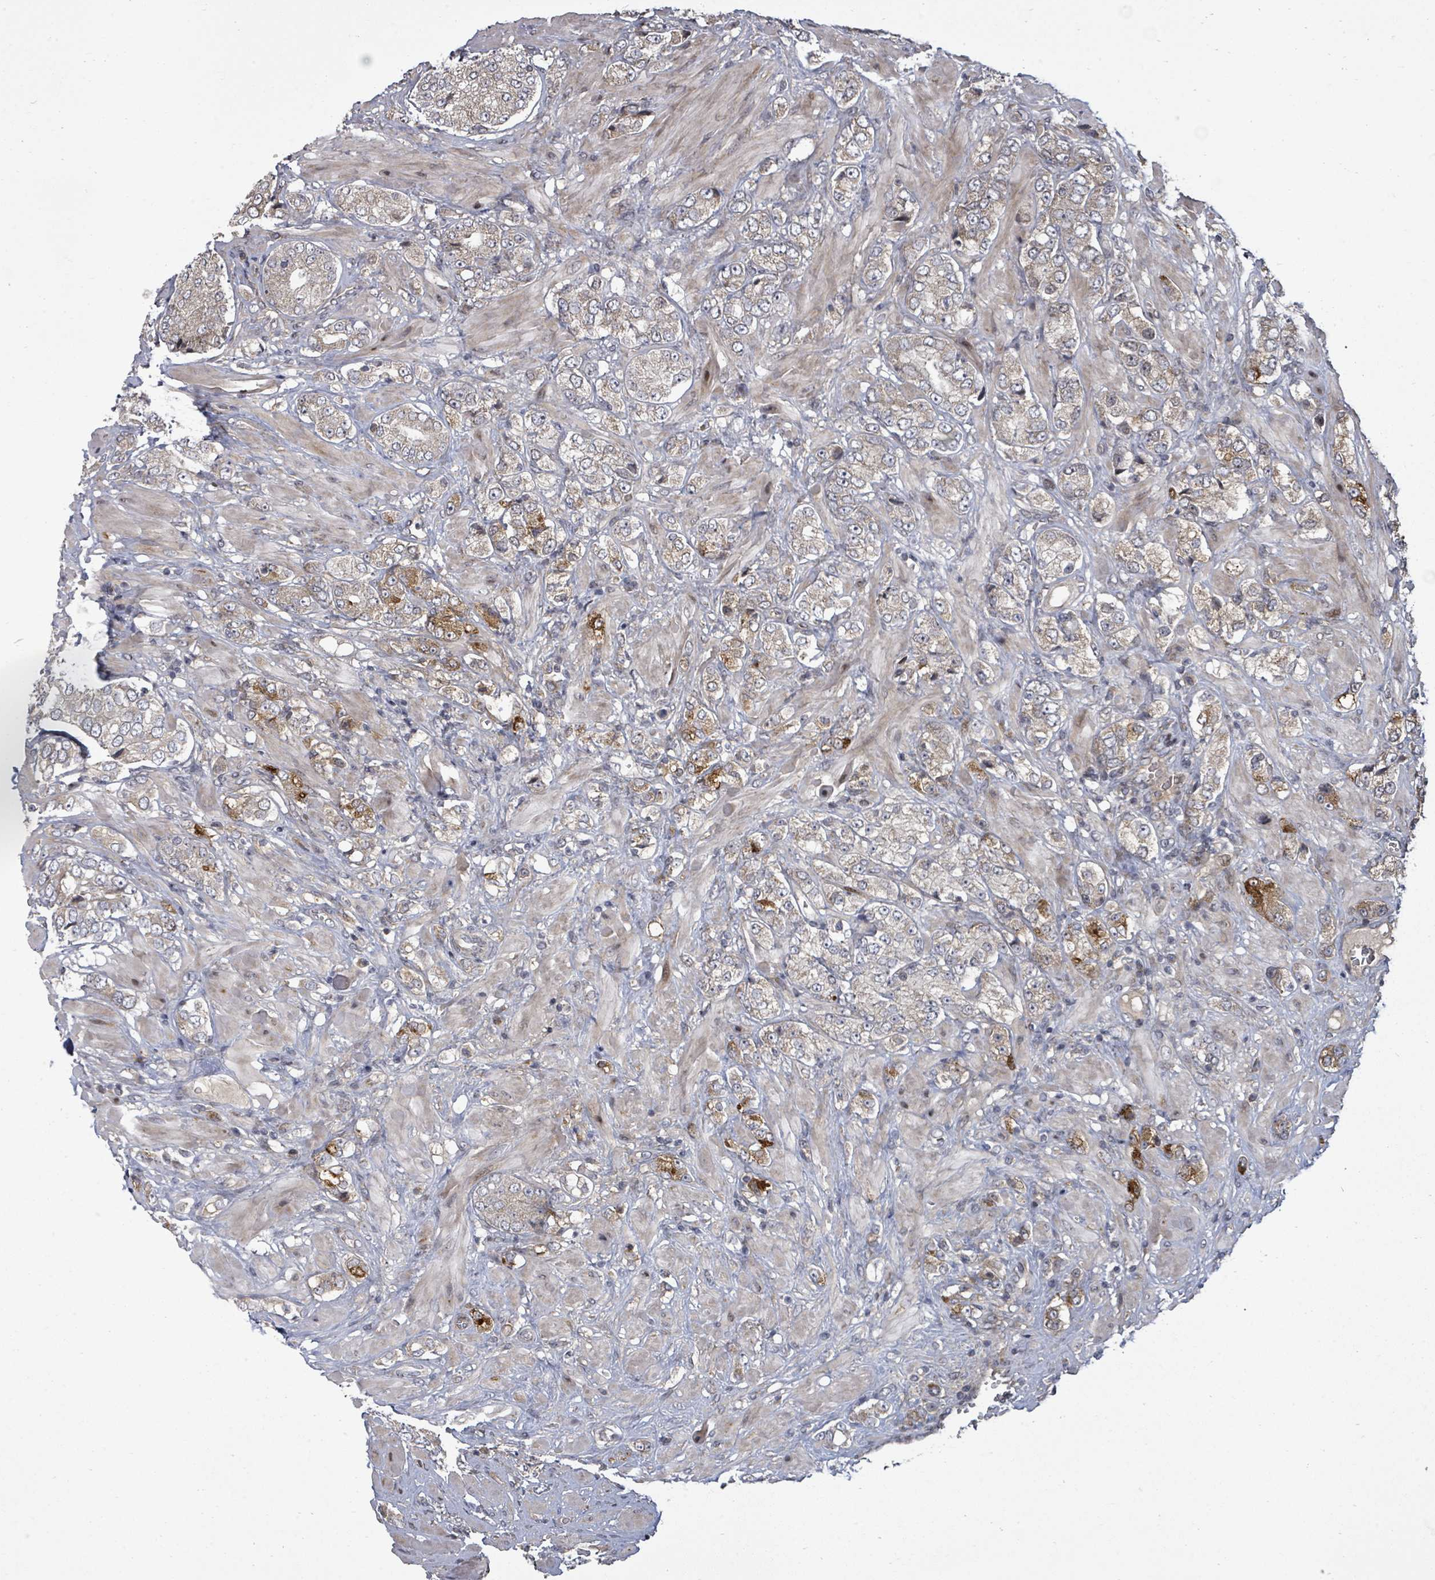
{"staining": {"intensity": "moderate", "quantity": "<25%", "location": "cytoplasmic/membranous,nuclear"}, "tissue": "prostate cancer", "cell_type": "Tumor cells", "image_type": "cancer", "snomed": [{"axis": "morphology", "description": "Adenocarcinoma, High grade"}, {"axis": "topography", "description": "Prostate and seminal vesicle, NOS"}], "caption": "Prostate cancer tissue displays moderate cytoplasmic/membranous and nuclear expression in about <25% of tumor cells, visualized by immunohistochemistry.", "gene": "KRTAP27-1", "patient": {"sex": "male", "age": 64}}